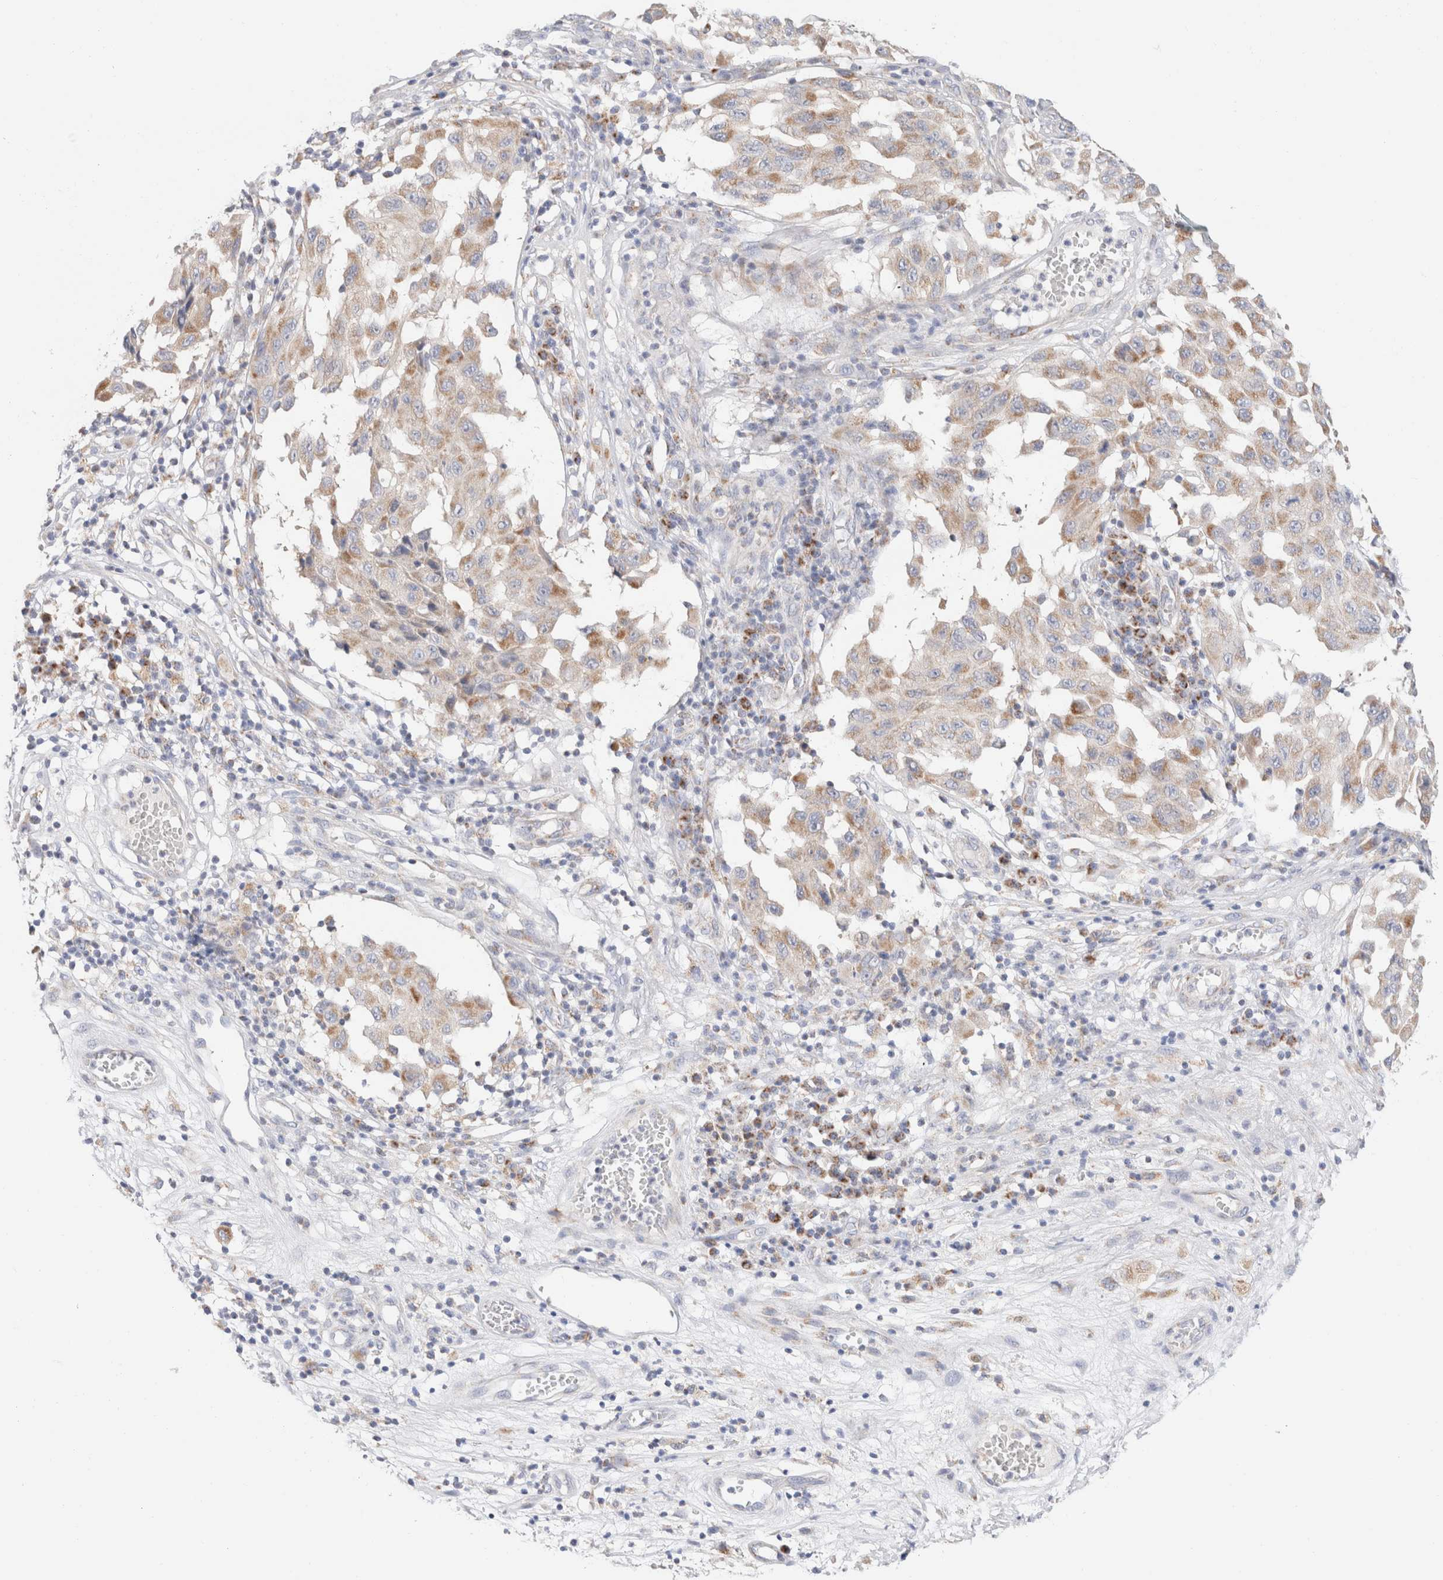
{"staining": {"intensity": "weak", "quantity": "25%-75%", "location": "cytoplasmic/membranous"}, "tissue": "melanoma", "cell_type": "Tumor cells", "image_type": "cancer", "snomed": [{"axis": "morphology", "description": "Malignant melanoma, NOS"}, {"axis": "topography", "description": "Skin"}], "caption": "The photomicrograph shows immunohistochemical staining of melanoma. There is weak cytoplasmic/membranous expression is seen in approximately 25%-75% of tumor cells. (IHC, brightfield microscopy, high magnification).", "gene": "ATP6V1C1", "patient": {"sex": "male", "age": 30}}